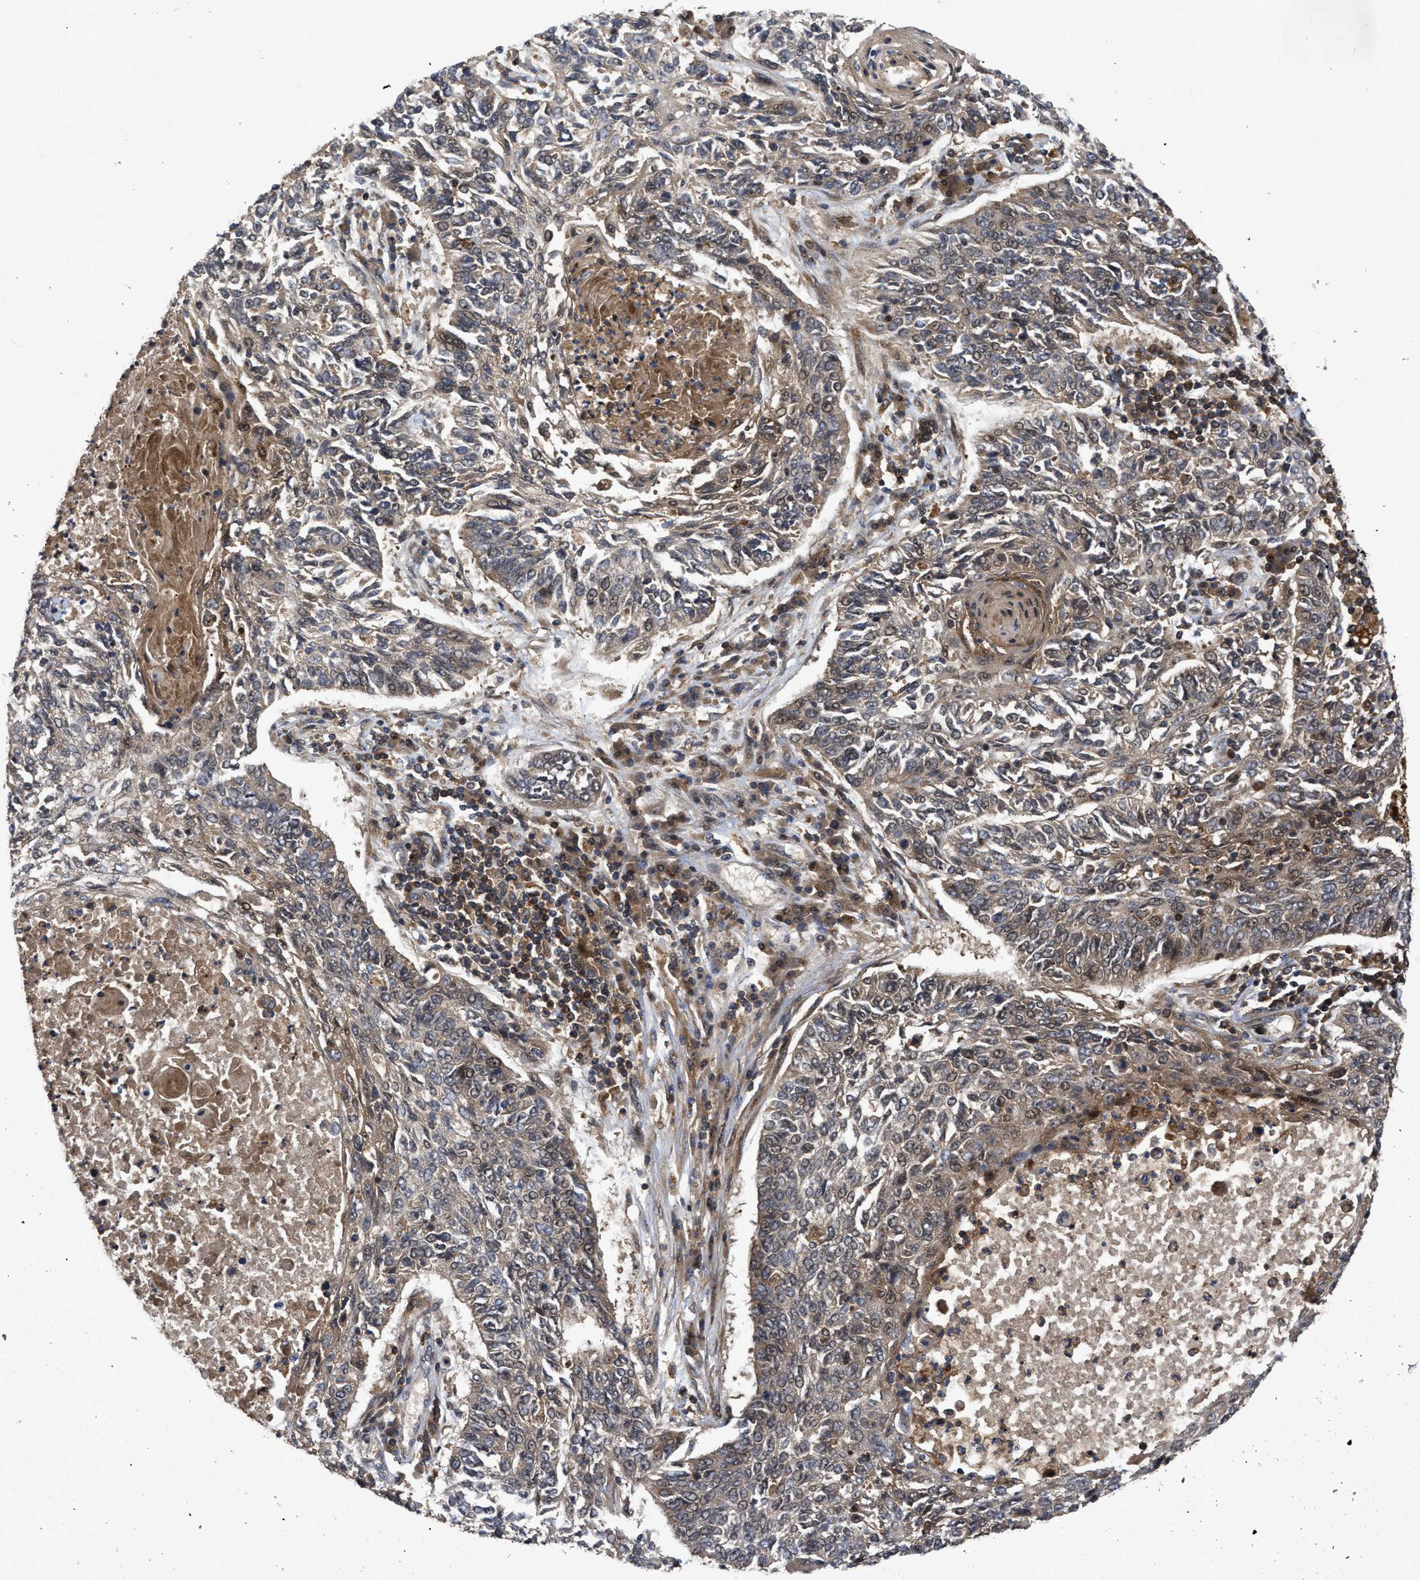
{"staining": {"intensity": "weak", "quantity": ">75%", "location": "cytoplasmic/membranous"}, "tissue": "lung cancer", "cell_type": "Tumor cells", "image_type": "cancer", "snomed": [{"axis": "morphology", "description": "Normal tissue, NOS"}, {"axis": "morphology", "description": "Squamous cell carcinoma, NOS"}, {"axis": "topography", "description": "Cartilage tissue"}, {"axis": "topography", "description": "Bronchus"}, {"axis": "topography", "description": "Lung"}], "caption": "Tumor cells reveal low levels of weak cytoplasmic/membranous positivity in approximately >75% of cells in squamous cell carcinoma (lung). The protein of interest is stained brown, and the nuclei are stained in blue (DAB (3,3'-diaminobenzidine) IHC with brightfield microscopy, high magnification).", "gene": "CBR3", "patient": {"sex": "female", "age": 49}}